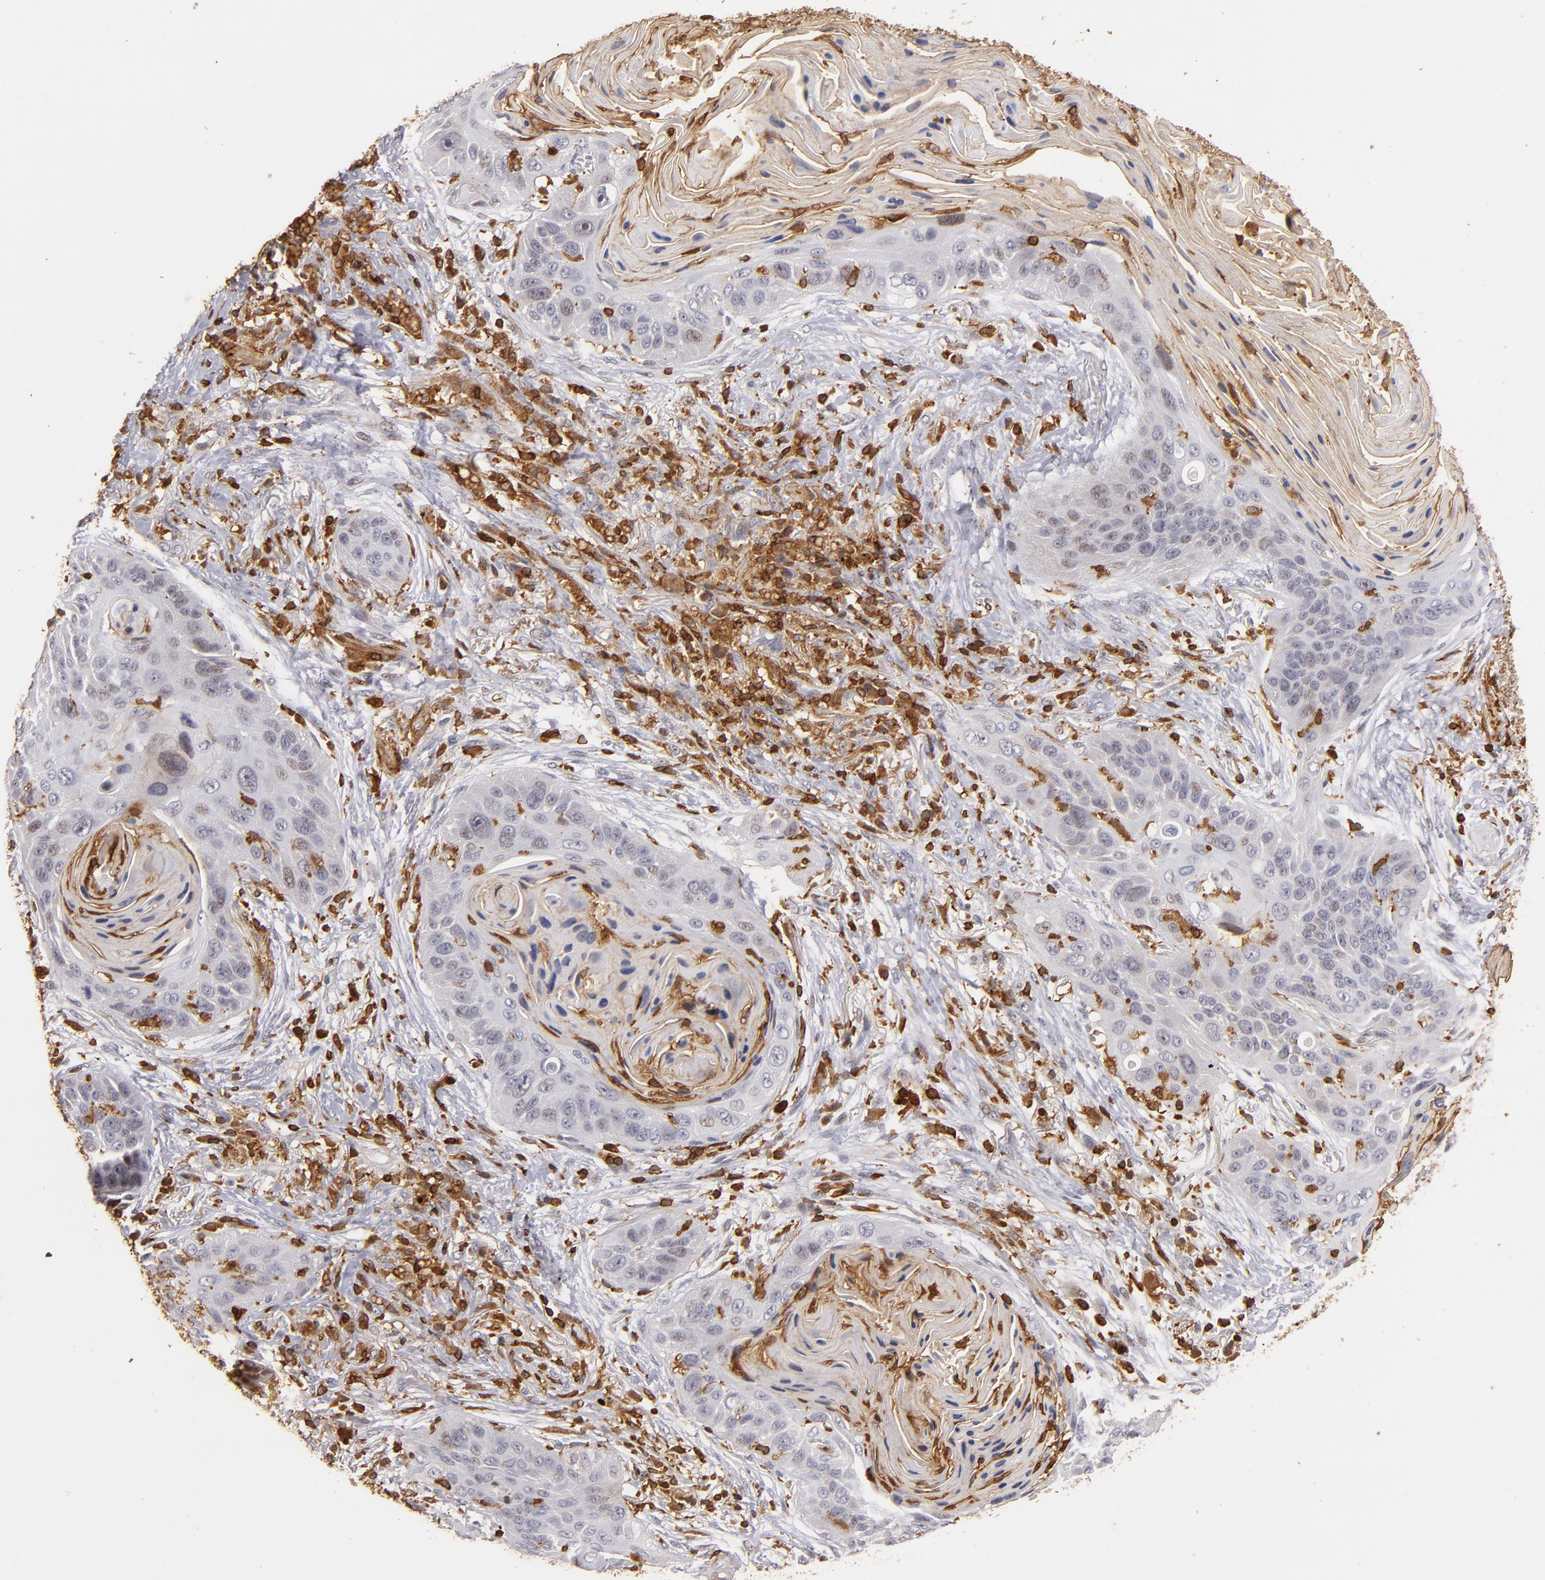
{"staining": {"intensity": "weak", "quantity": "<25%", "location": "nuclear"}, "tissue": "lung cancer", "cell_type": "Tumor cells", "image_type": "cancer", "snomed": [{"axis": "morphology", "description": "Squamous cell carcinoma, NOS"}, {"axis": "topography", "description": "Lung"}], "caption": "Tumor cells are negative for protein expression in human lung cancer (squamous cell carcinoma).", "gene": "WAS", "patient": {"sex": "female", "age": 67}}